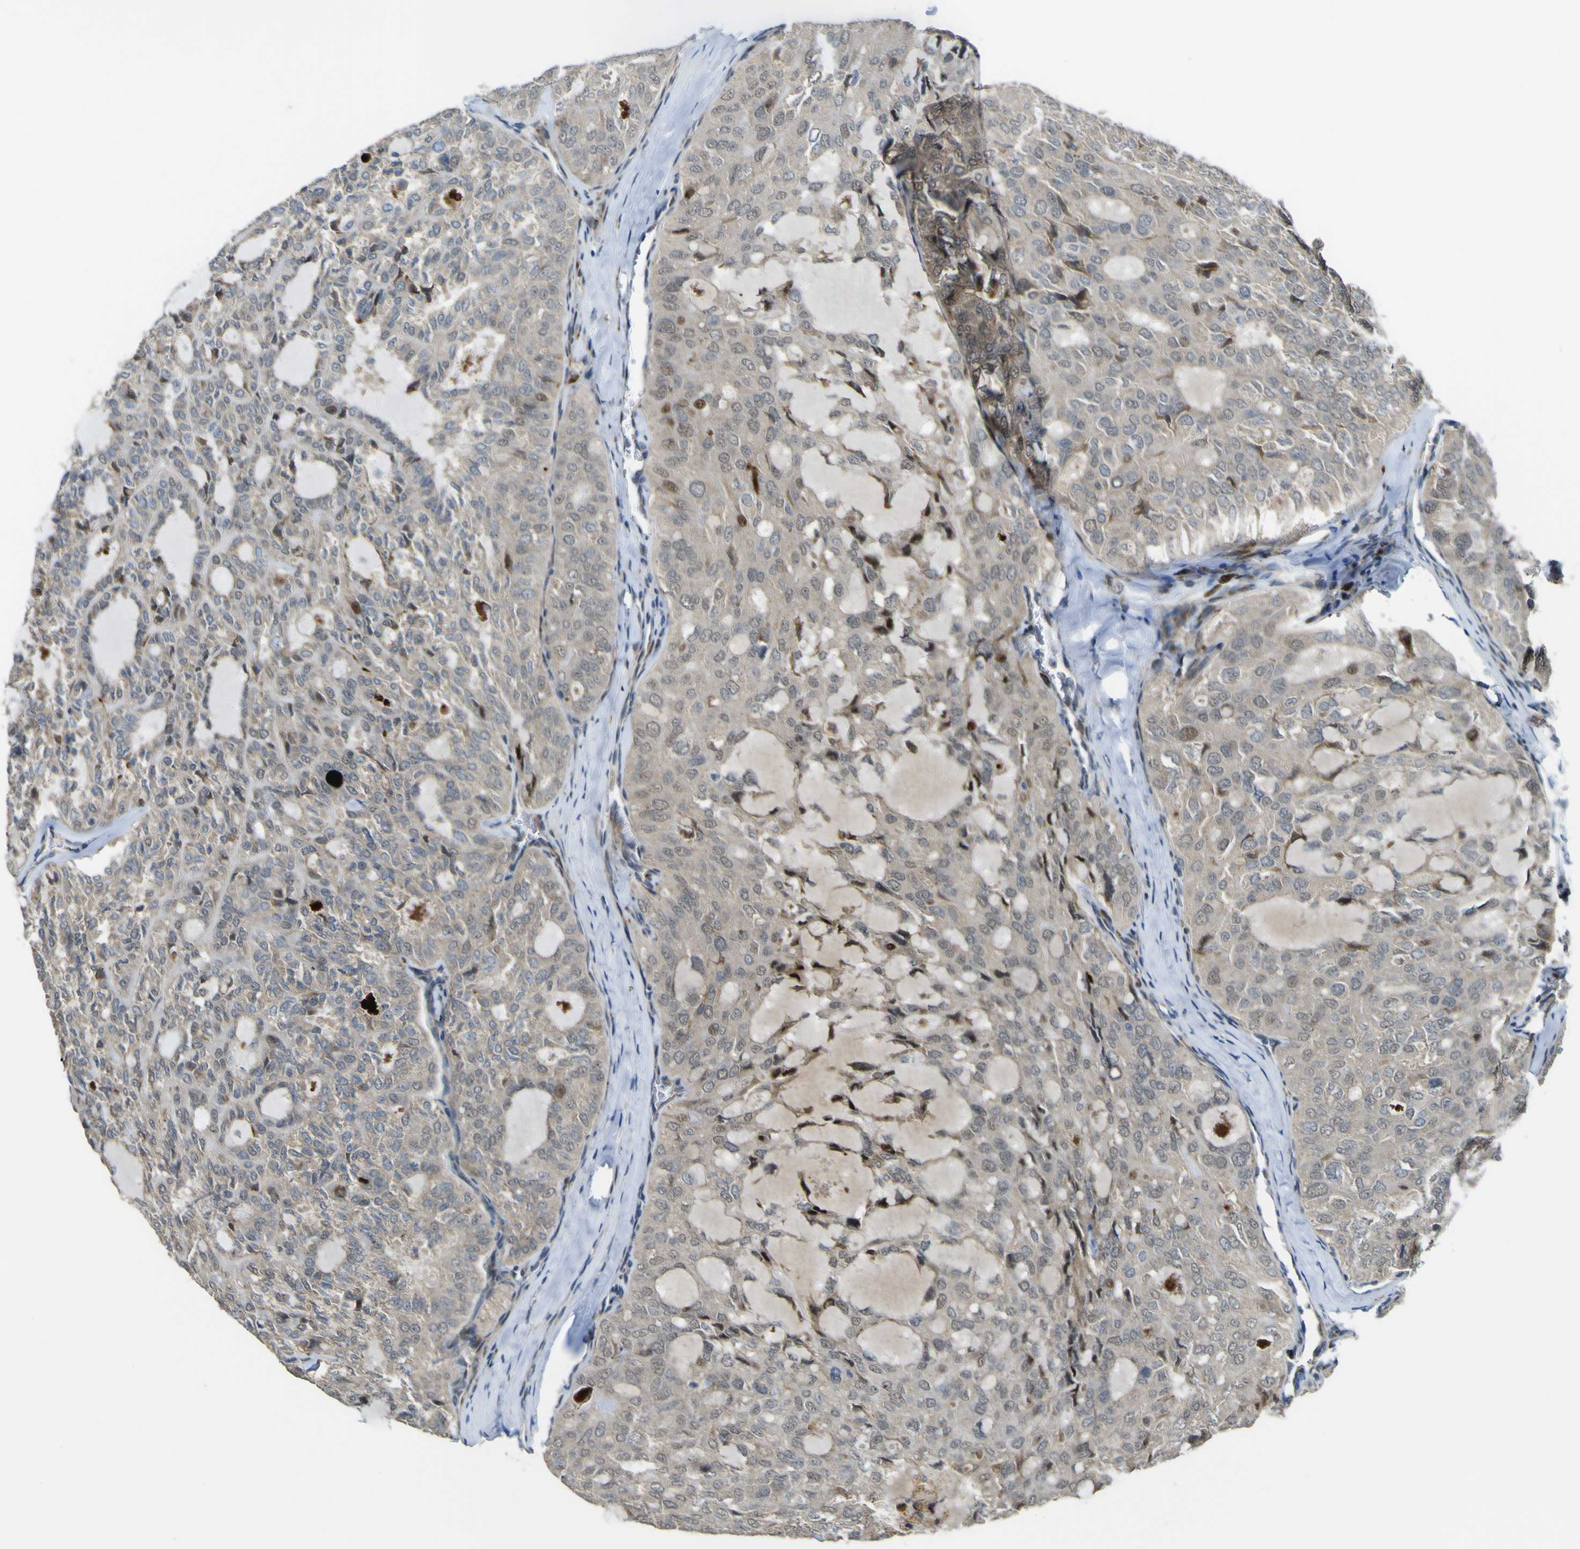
{"staining": {"intensity": "weak", "quantity": ">75%", "location": "cytoplasmic/membranous"}, "tissue": "thyroid cancer", "cell_type": "Tumor cells", "image_type": "cancer", "snomed": [{"axis": "morphology", "description": "Follicular adenoma carcinoma, NOS"}, {"axis": "topography", "description": "Thyroid gland"}], "caption": "Immunohistochemical staining of thyroid follicular adenoma carcinoma displays low levels of weak cytoplasmic/membranous protein expression in approximately >75% of tumor cells.", "gene": "LBHD1", "patient": {"sex": "male", "age": 75}}